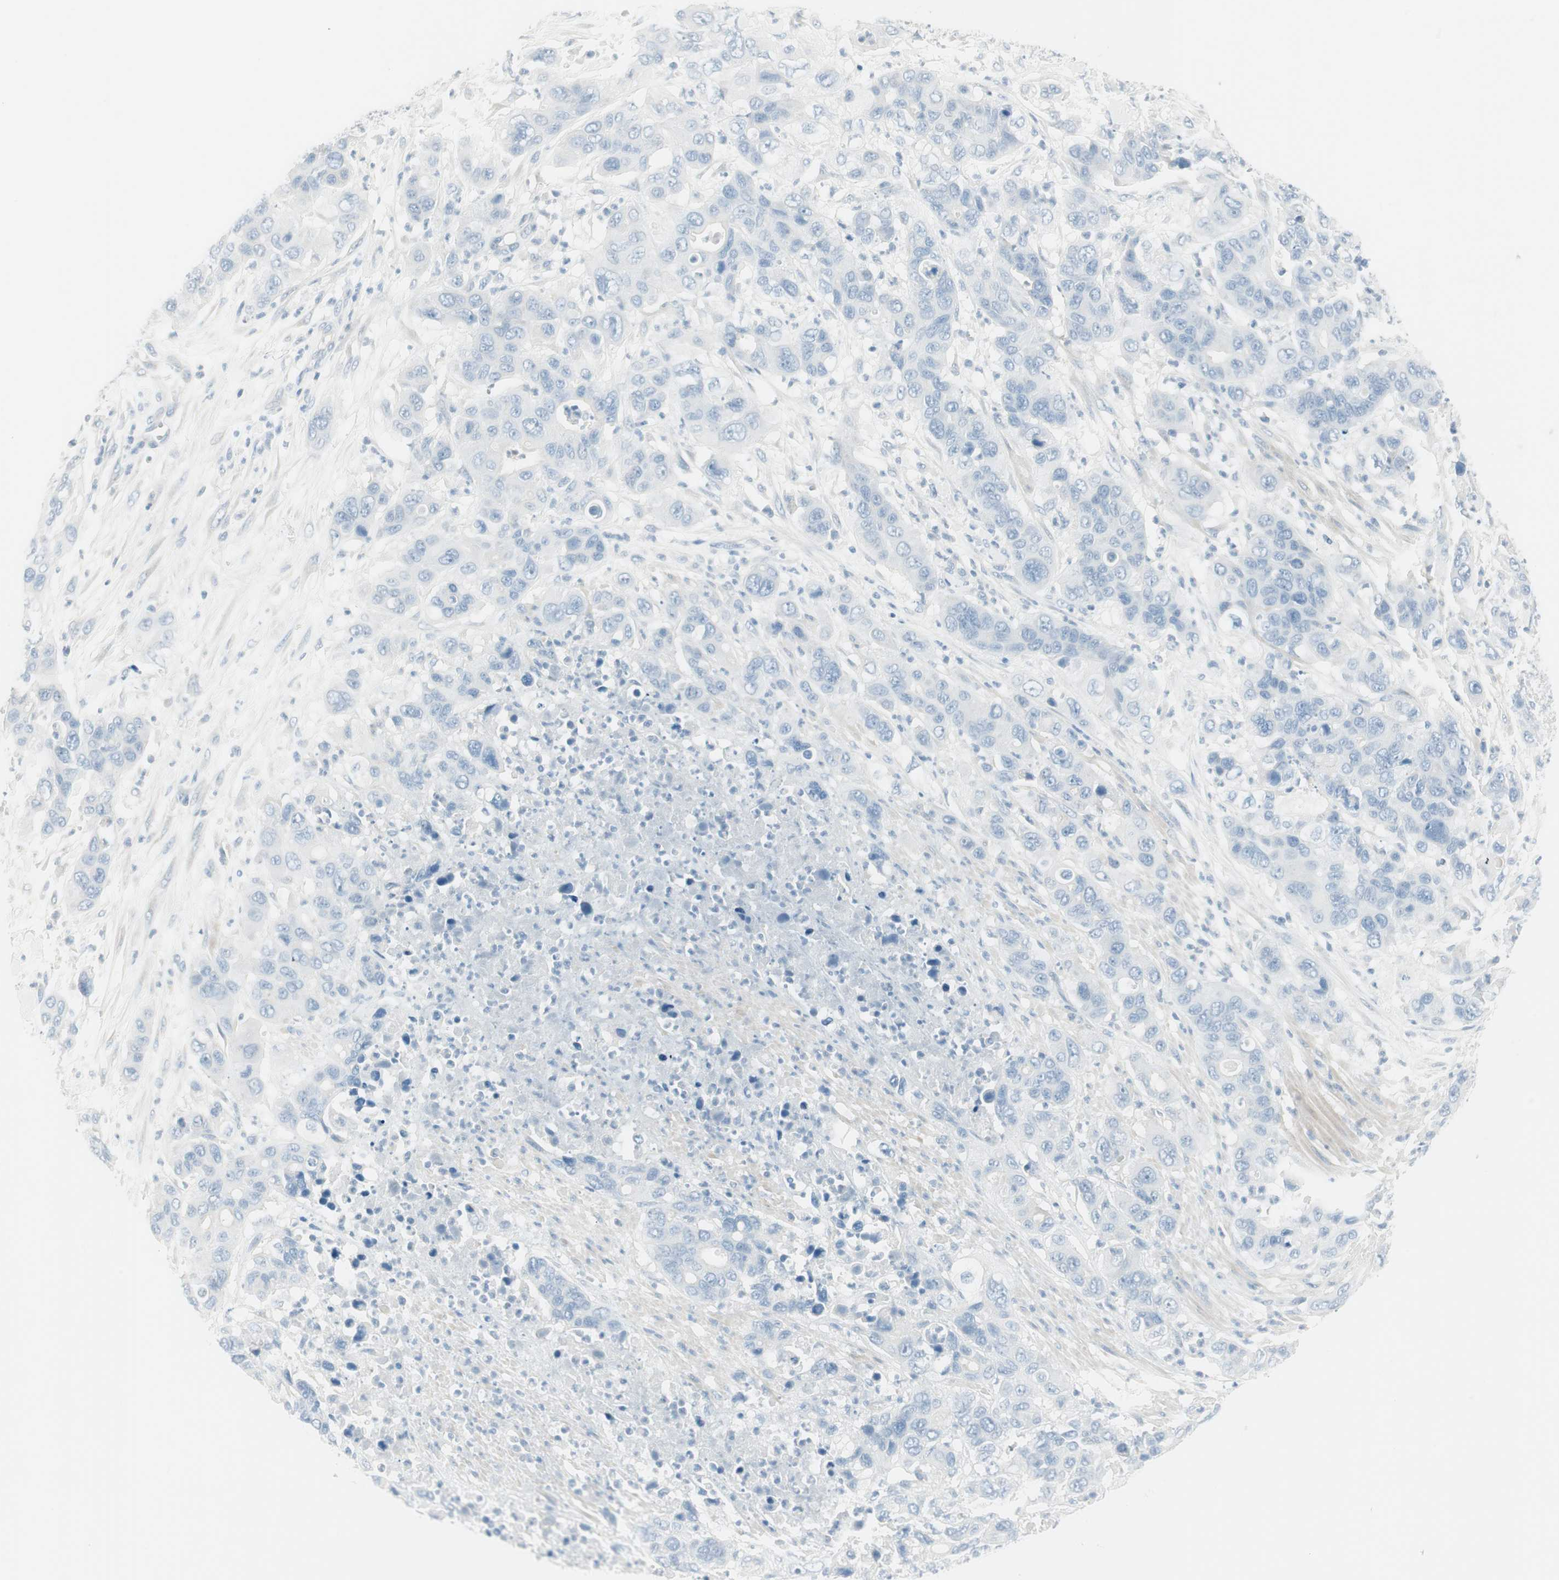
{"staining": {"intensity": "negative", "quantity": "none", "location": "none"}, "tissue": "pancreatic cancer", "cell_type": "Tumor cells", "image_type": "cancer", "snomed": [{"axis": "morphology", "description": "Adenocarcinoma, NOS"}, {"axis": "topography", "description": "Pancreas"}], "caption": "The micrograph demonstrates no staining of tumor cells in pancreatic cancer (adenocarcinoma). The staining was performed using DAB (3,3'-diaminobenzidine) to visualize the protein expression in brown, while the nuclei were stained in blue with hematoxylin (Magnification: 20x).", "gene": "ITLN2", "patient": {"sex": "female", "age": 71}}